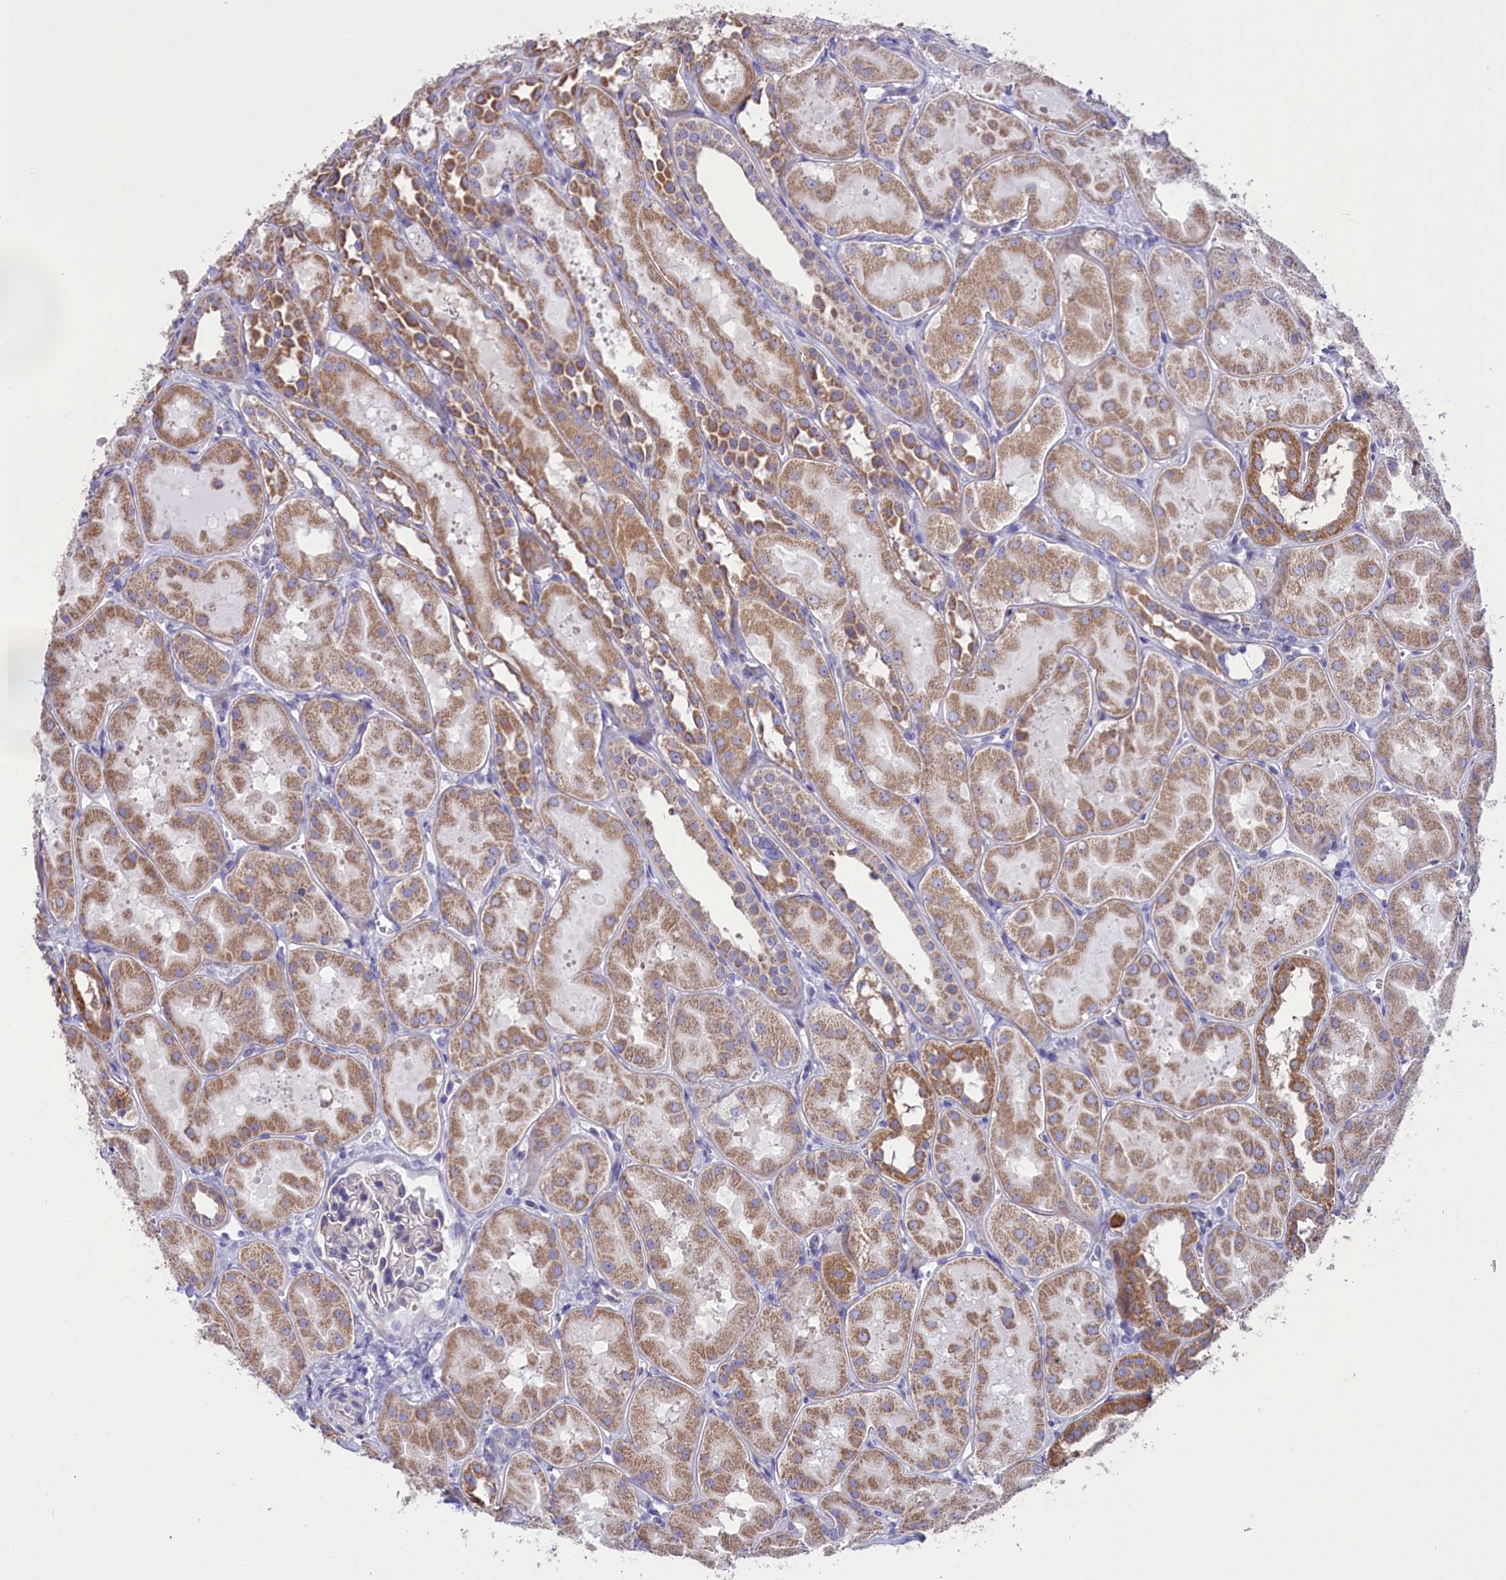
{"staining": {"intensity": "negative", "quantity": "none", "location": "none"}, "tissue": "kidney", "cell_type": "Cells in glomeruli", "image_type": "normal", "snomed": [{"axis": "morphology", "description": "Normal tissue, NOS"}, {"axis": "topography", "description": "Kidney"}, {"axis": "topography", "description": "Urinary bladder"}], "caption": "IHC histopathology image of benign kidney: human kidney stained with DAB shows no significant protein expression in cells in glomeruli. (Immunohistochemistry, brightfield microscopy, high magnification).", "gene": "CYP2U1", "patient": {"sex": "male", "age": 16}}